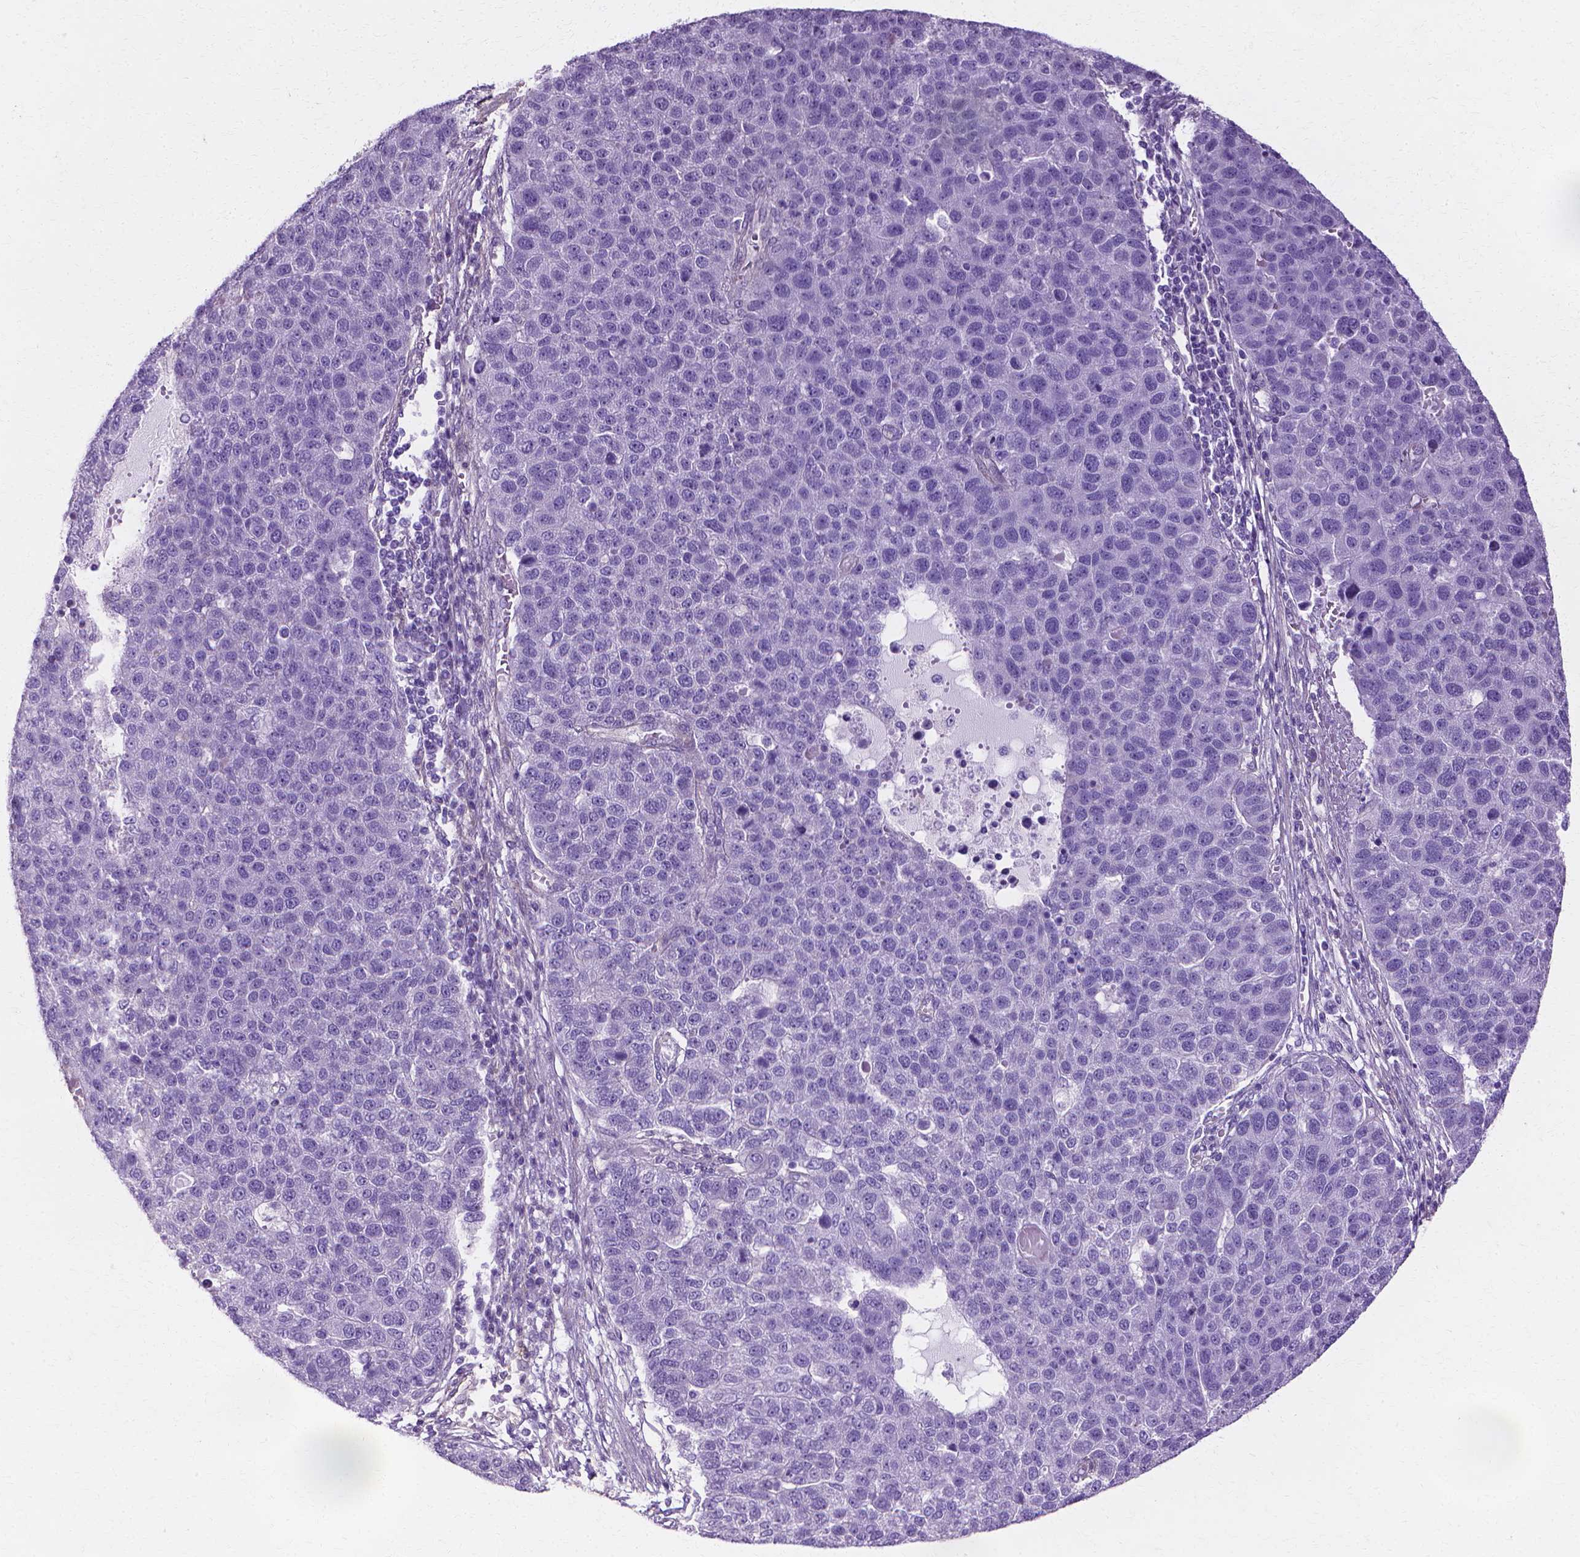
{"staining": {"intensity": "negative", "quantity": "none", "location": "none"}, "tissue": "pancreatic cancer", "cell_type": "Tumor cells", "image_type": "cancer", "snomed": [{"axis": "morphology", "description": "Adenocarcinoma, NOS"}, {"axis": "topography", "description": "Pancreas"}], "caption": "Immunohistochemistry of adenocarcinoma (pancreatic) displays no staining in tumor cells.", "gene": "CFAP157", "patient": {"sex": "female", "age": 61}}